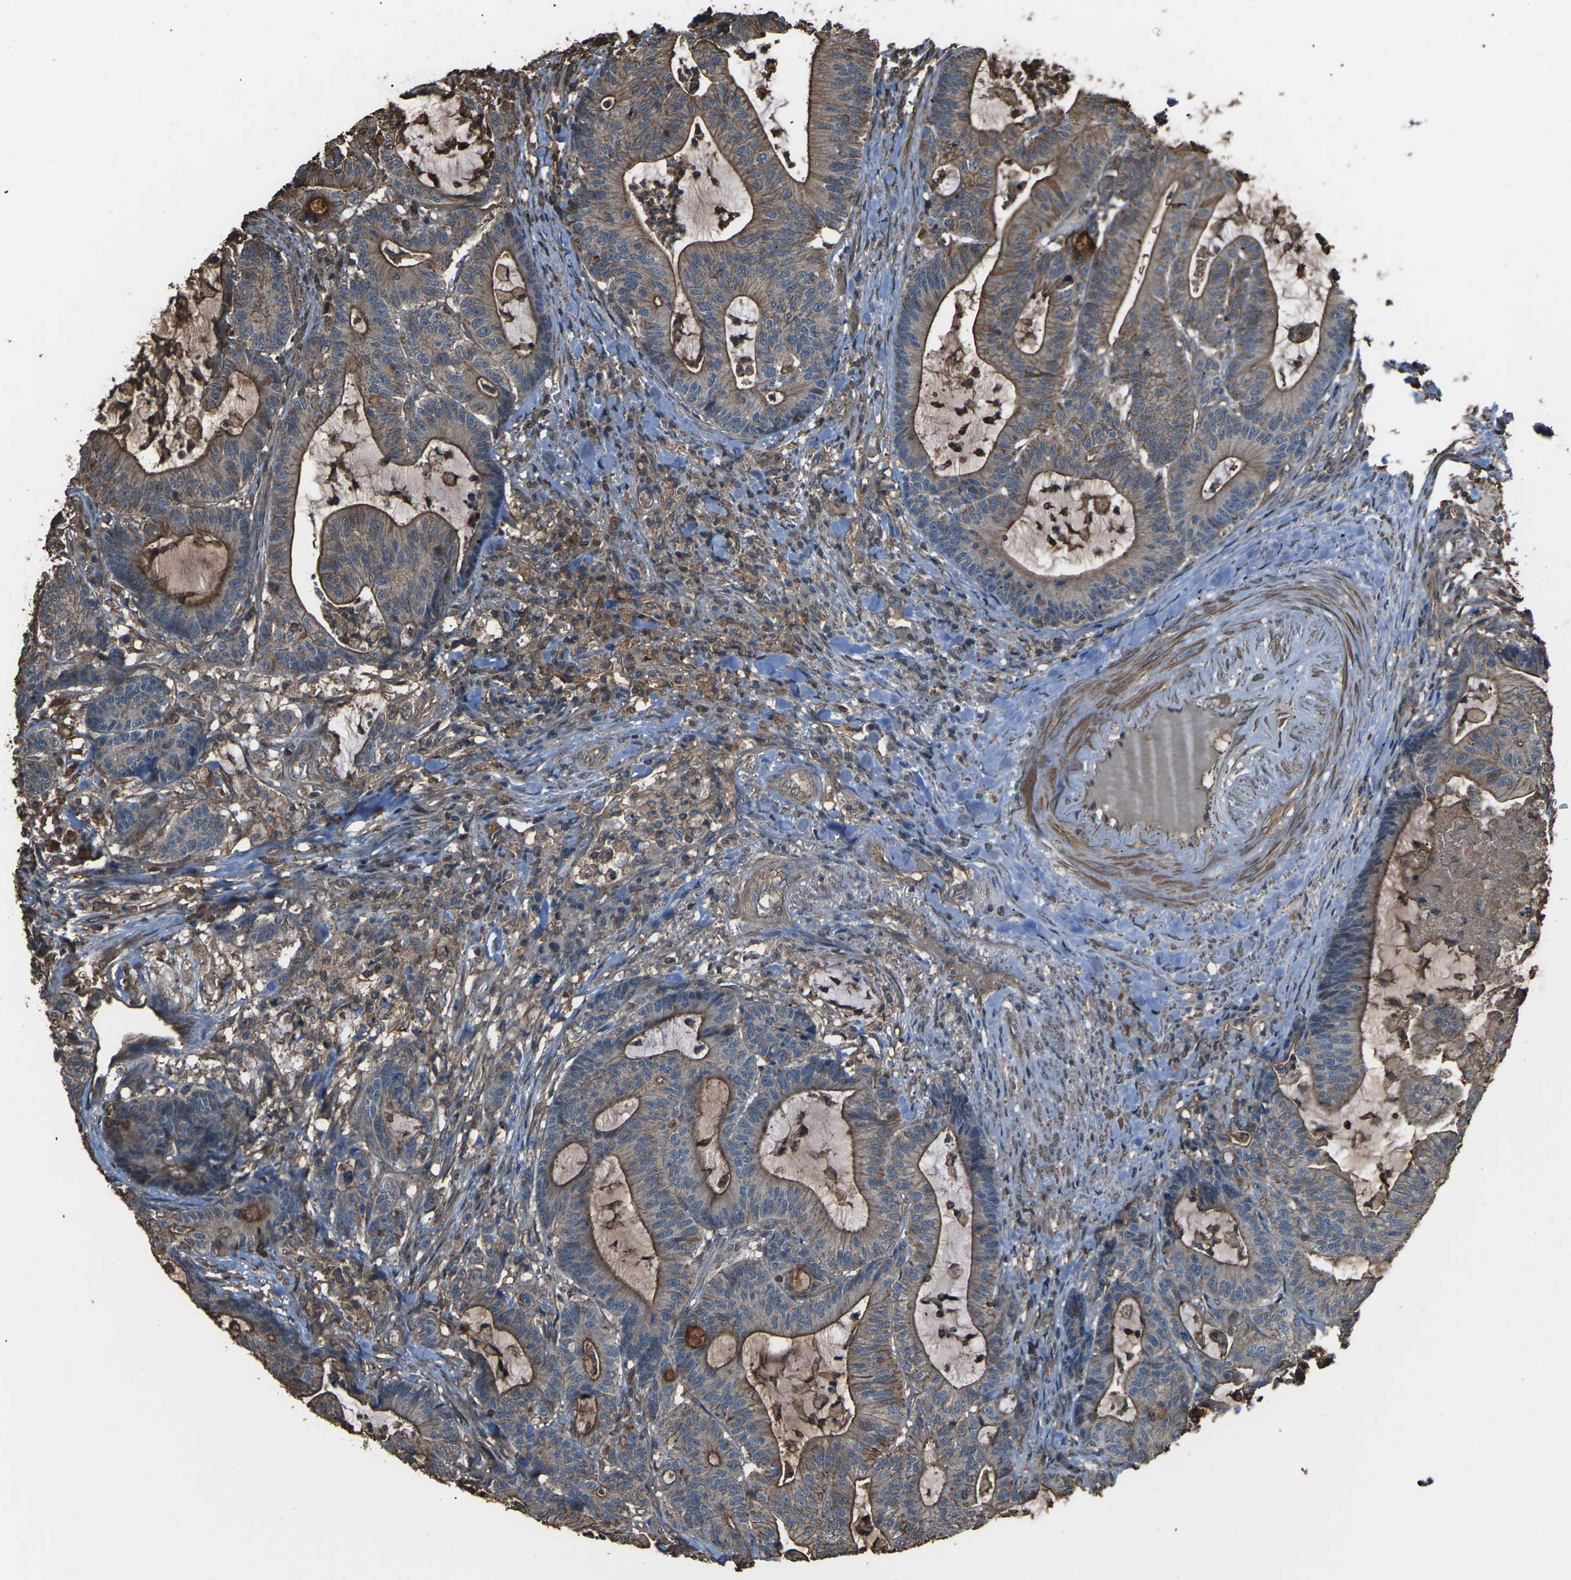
{"staining": {"intensity": "strong", "quantity": "25%-75%", "location": "cytoplasmic/membranous"}, "tissue": "colorectal cancer", "cell_type": "Tumor cells", "image_type": "cancer", "snomed": [{"axis": "morphology", "description": "Adenocarcinoma, NOS"}, {"axis": "topography", "description": "Colon"}], "caption": "This histopathology image exhibits colorectal cancer (adenocarcinoma) stained with immunohistochemistry (IHC) to label a protein in brown. The cytoplasmic/membranous of tumor cells show strong positivity for the protein. Nuclei are counter-stained blue.", "gene": "DHPS", "patient": {"sex": "female", "age": 84}}